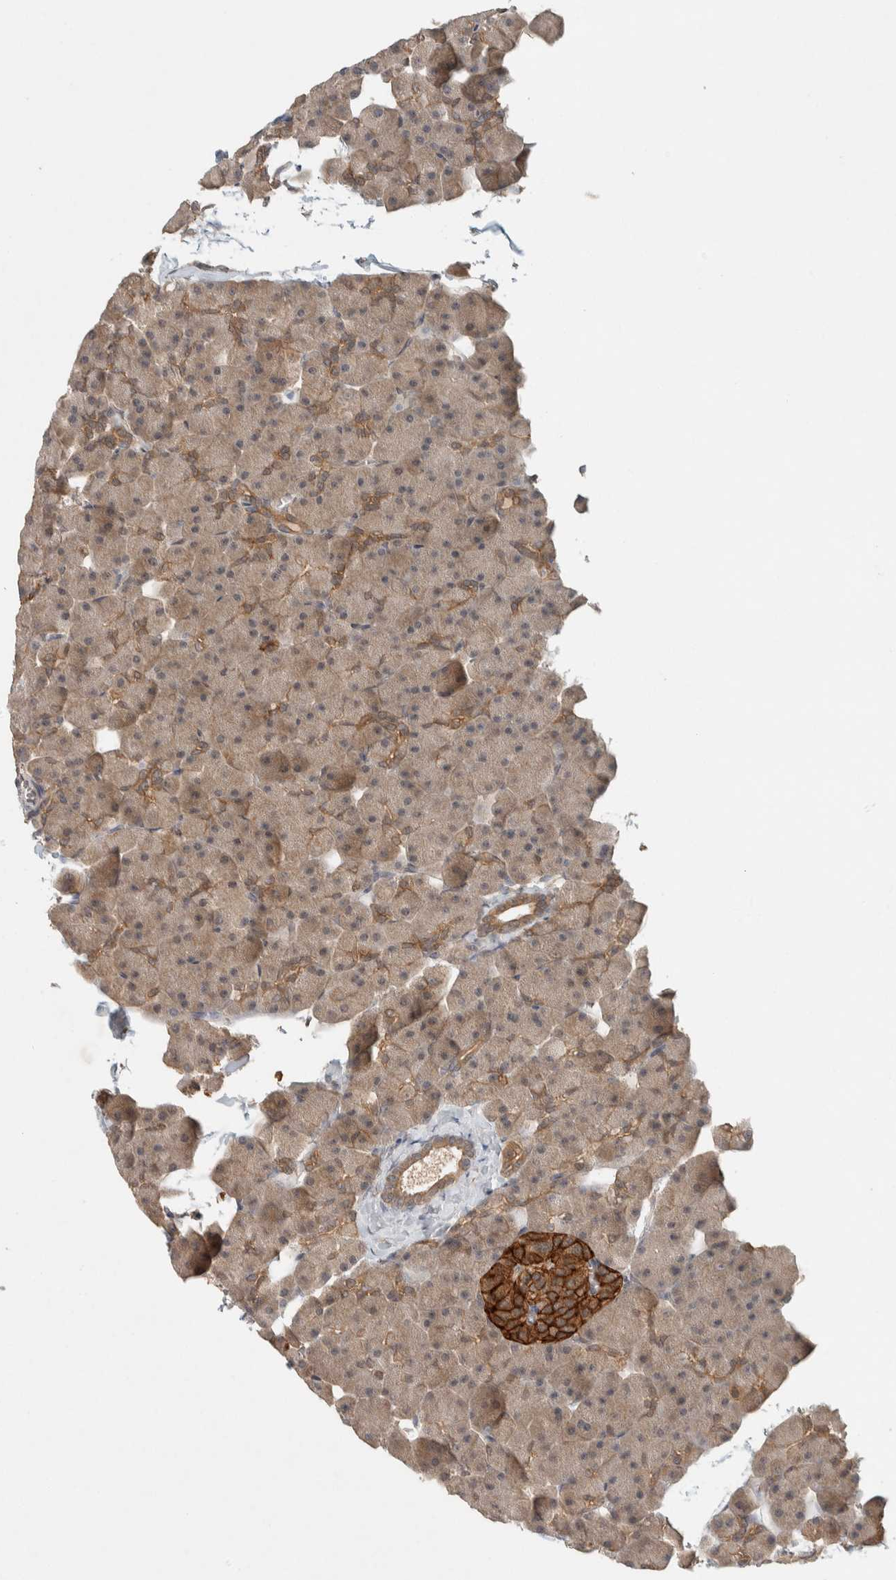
{"staining": {"intensity": "moderate", "quantity": ">75%", "location": "cytoplasmic/membranous"}, "tissue": "pancreas", "cell_type": "Exocrine glandular cells", "image_type": "normal", "snomed": [{"axis": "morphology", "description": "Normal tissue, NOS"}, {"axis": "topography", "description": "Pancreas"}], "caption": "Approximately >75% of exocrine glandular cells in benign human pancreas demonstrate moderate cytoplasmic/membranous protein expression as visualized by brown immunohistochemical staining.", "gene": "ZNF567", "patient": {"sex": "male", "age": 35}}